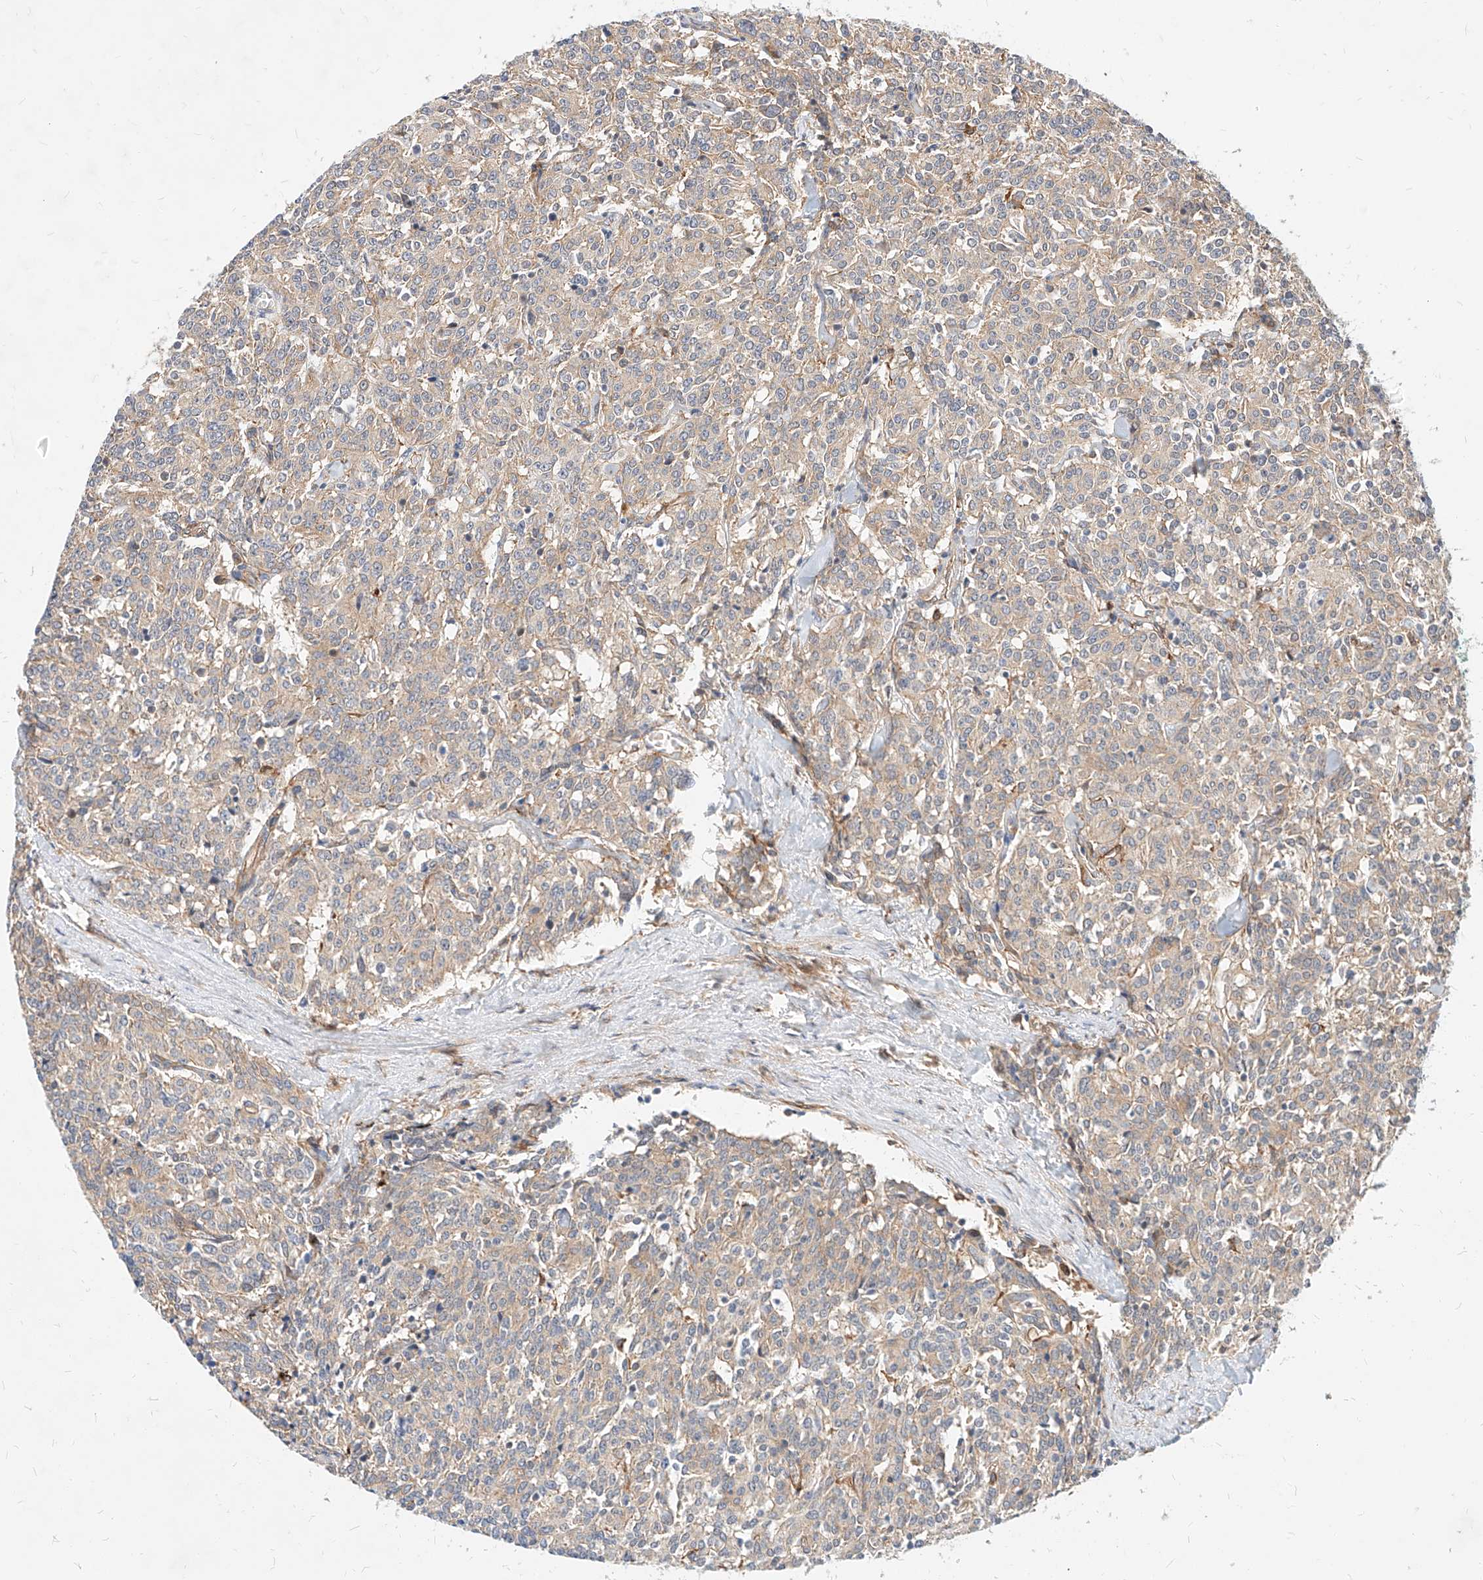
{"staining": {"intensity": "weak", "quantity": "25%-75%", "location": "cytoplasmic/membranous"}, "tissue": "carcinoid", "cell_type": "Tumor cells", "image_type": "cancer", "snomed": [{"axis": "morphology", "description": "Carcinoid, malignant, NOS"}, {"axis": "topography", "description": "Lung"}], "caption": "IHC histopathology image of malignant carcinoid stained for a protein (brown), which displays low levels of weak cytoplasmic/membranous expression in approximately 25%-75% of tumor cells.", "gene": "NFAM1", "patient": {"sex": "female", "age": 46}}